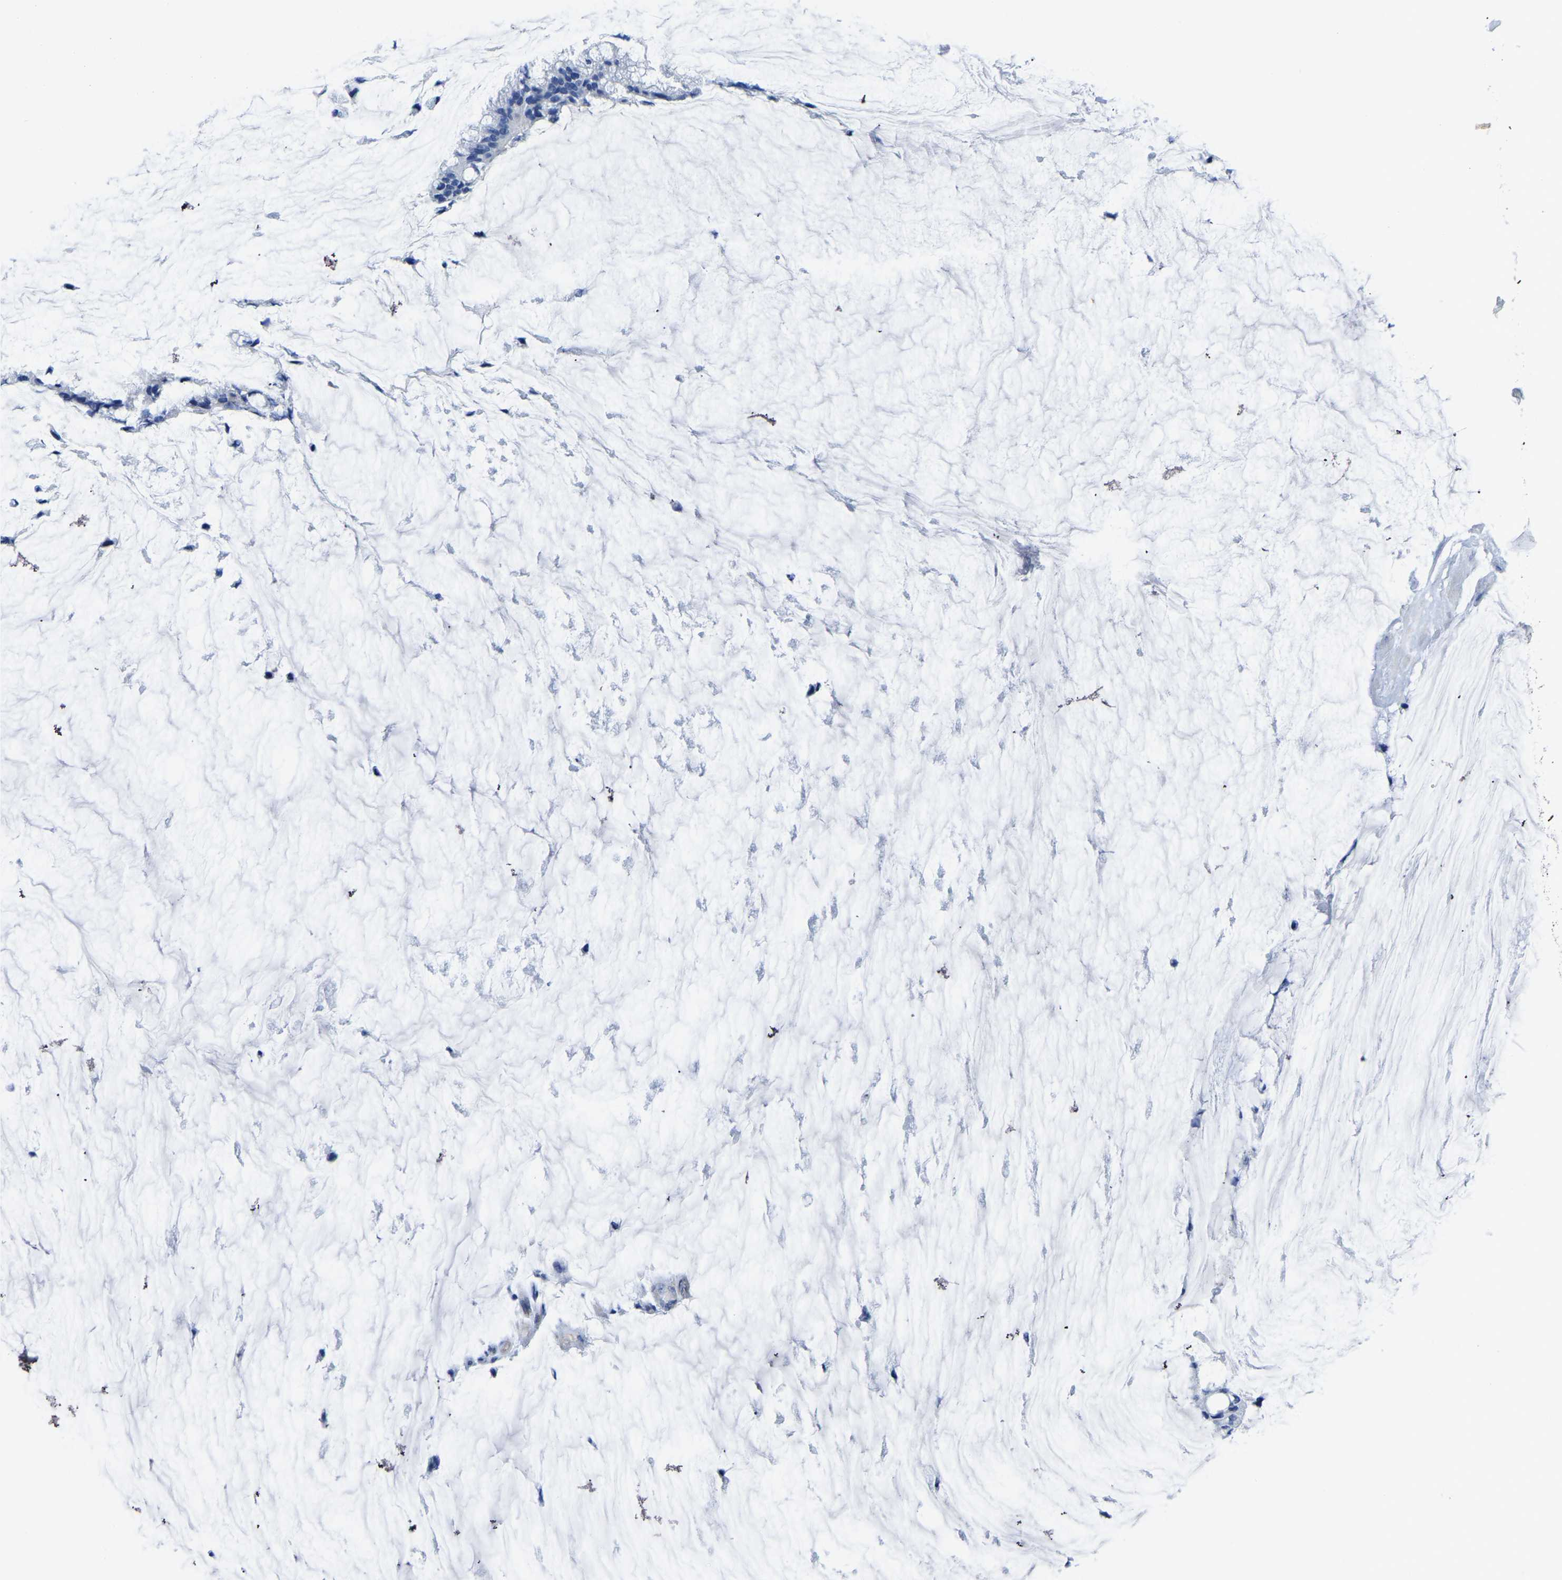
{"staining": {"intensity": "negative", "quantity": "none", "location": "none"}, "tissue": "ovarian cancer", "cell_type": "Tumor cells", "image_type": "cancer", "snomed": [{"axis": "morphology", "description": "Cystadenocarcinoma, mucinous, NOS"}, {"axis": "topography", "description": "Ovary"}], "caption": "Ovarian cancer was stained to show a protein in brown. There is no significant expression in tumor cells. (DAB (3,3'-diaminobenzidine) IHC with hematoxylin counter stain).", "gene": "SLC45A3", "patient": {"sex": "female", "age": 39}}